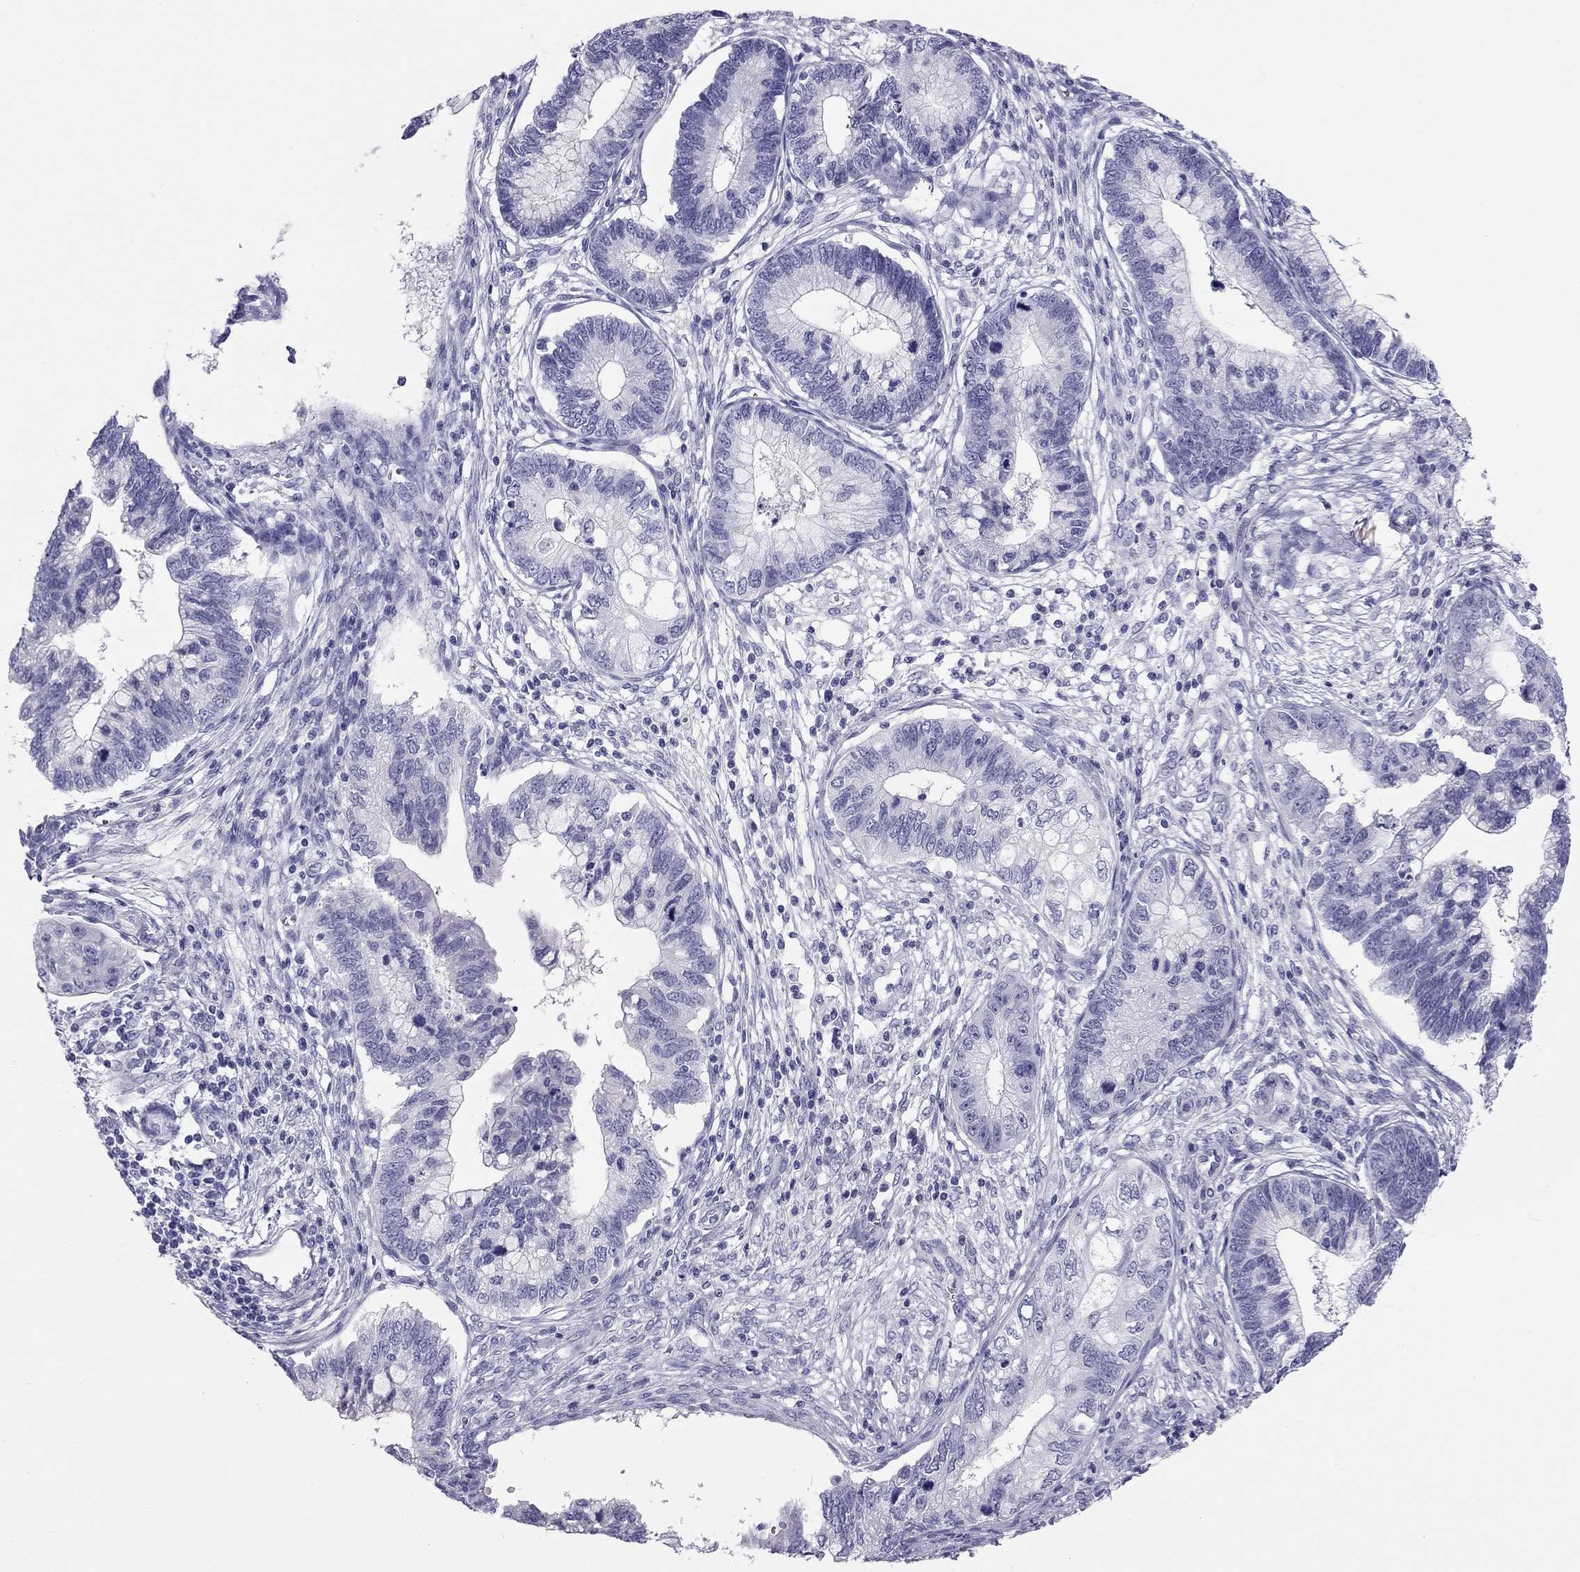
{"staining": {"intensity": "negative", "quantity": "none", "location": "none"}, "tissue": "cervical cancer", "cell_type": "Tumor cells", "image_type": "cancer", "snomed": [{"axis": "morphology", "description": "Adenocarcinoma, NOS"}, {"axis": "topography", "description": "Cervix"}], "caption": "The histopathology image displays no significant positivity in tumor cells of cervical cancer. (DAB (3,3'-diaminobenzidine) IHC, high magnification).", "gene": "TRPM3", "patient": {"sex": "female", "age": 44}}